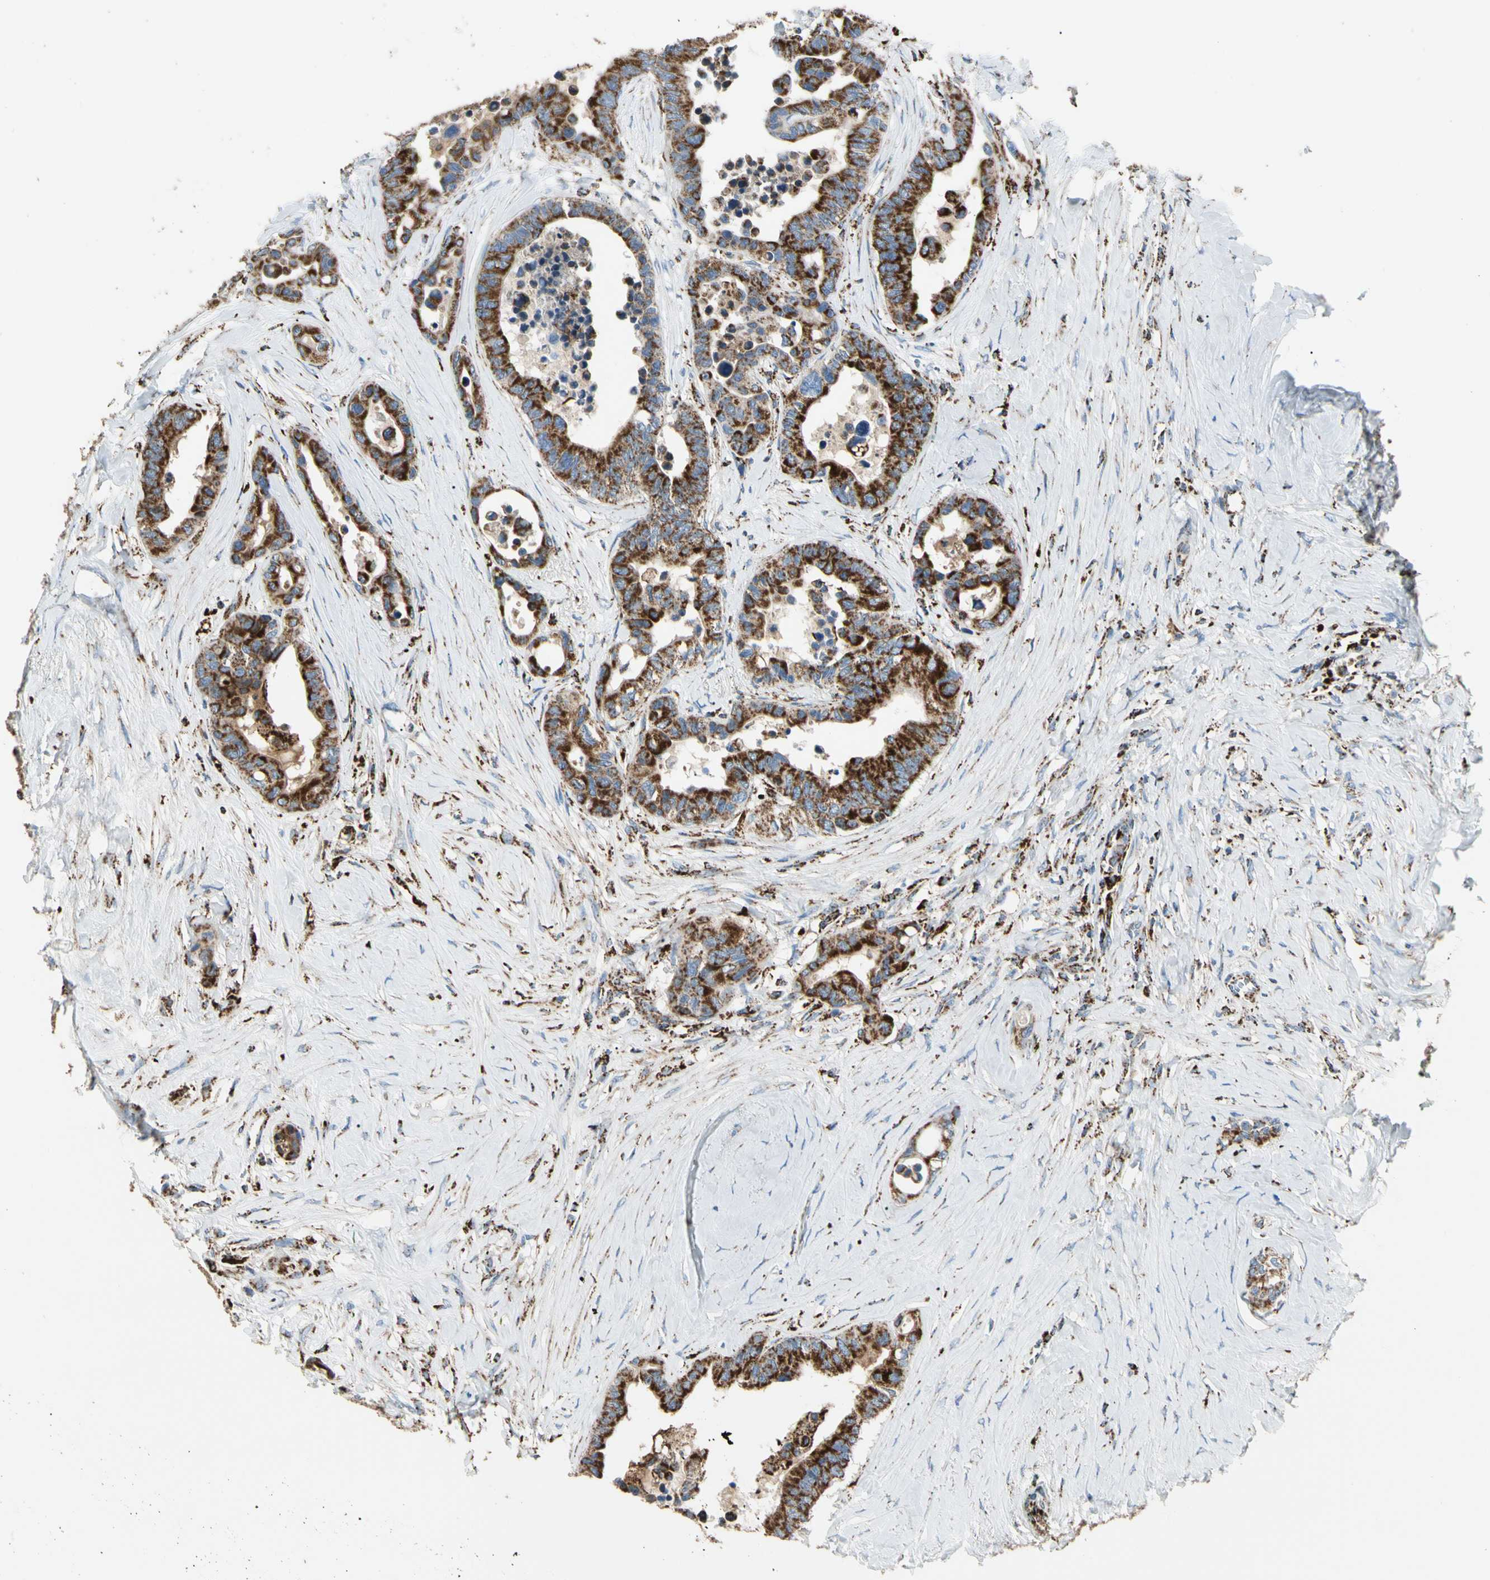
{"staining": {"intensity": "strong", "quantity": ">75%", "location": "cytoplasmic/membranous"}, "tissue": "colorectal cancer", "cell_type": "Tumor cells", "image_type": "cancer", "snomed": [{"axis": "morphology", "description": "Normal tissue, NOS"}, {"axis": "morphology", "description": "Adenocarcinoma, NOS"}, {"axis": "topography", "description": "Colon"}], "caption": "This photomicrograph shows adenocarcinoma (colorectal) stained with IHC to label a protein in brown. The cytoplasmic/membranous of tumor cells show strong positivity for the protein. Nuclei are counter-stained blue.", "gene": "ME2", "patient": {"sex": "male", "age": 82}}